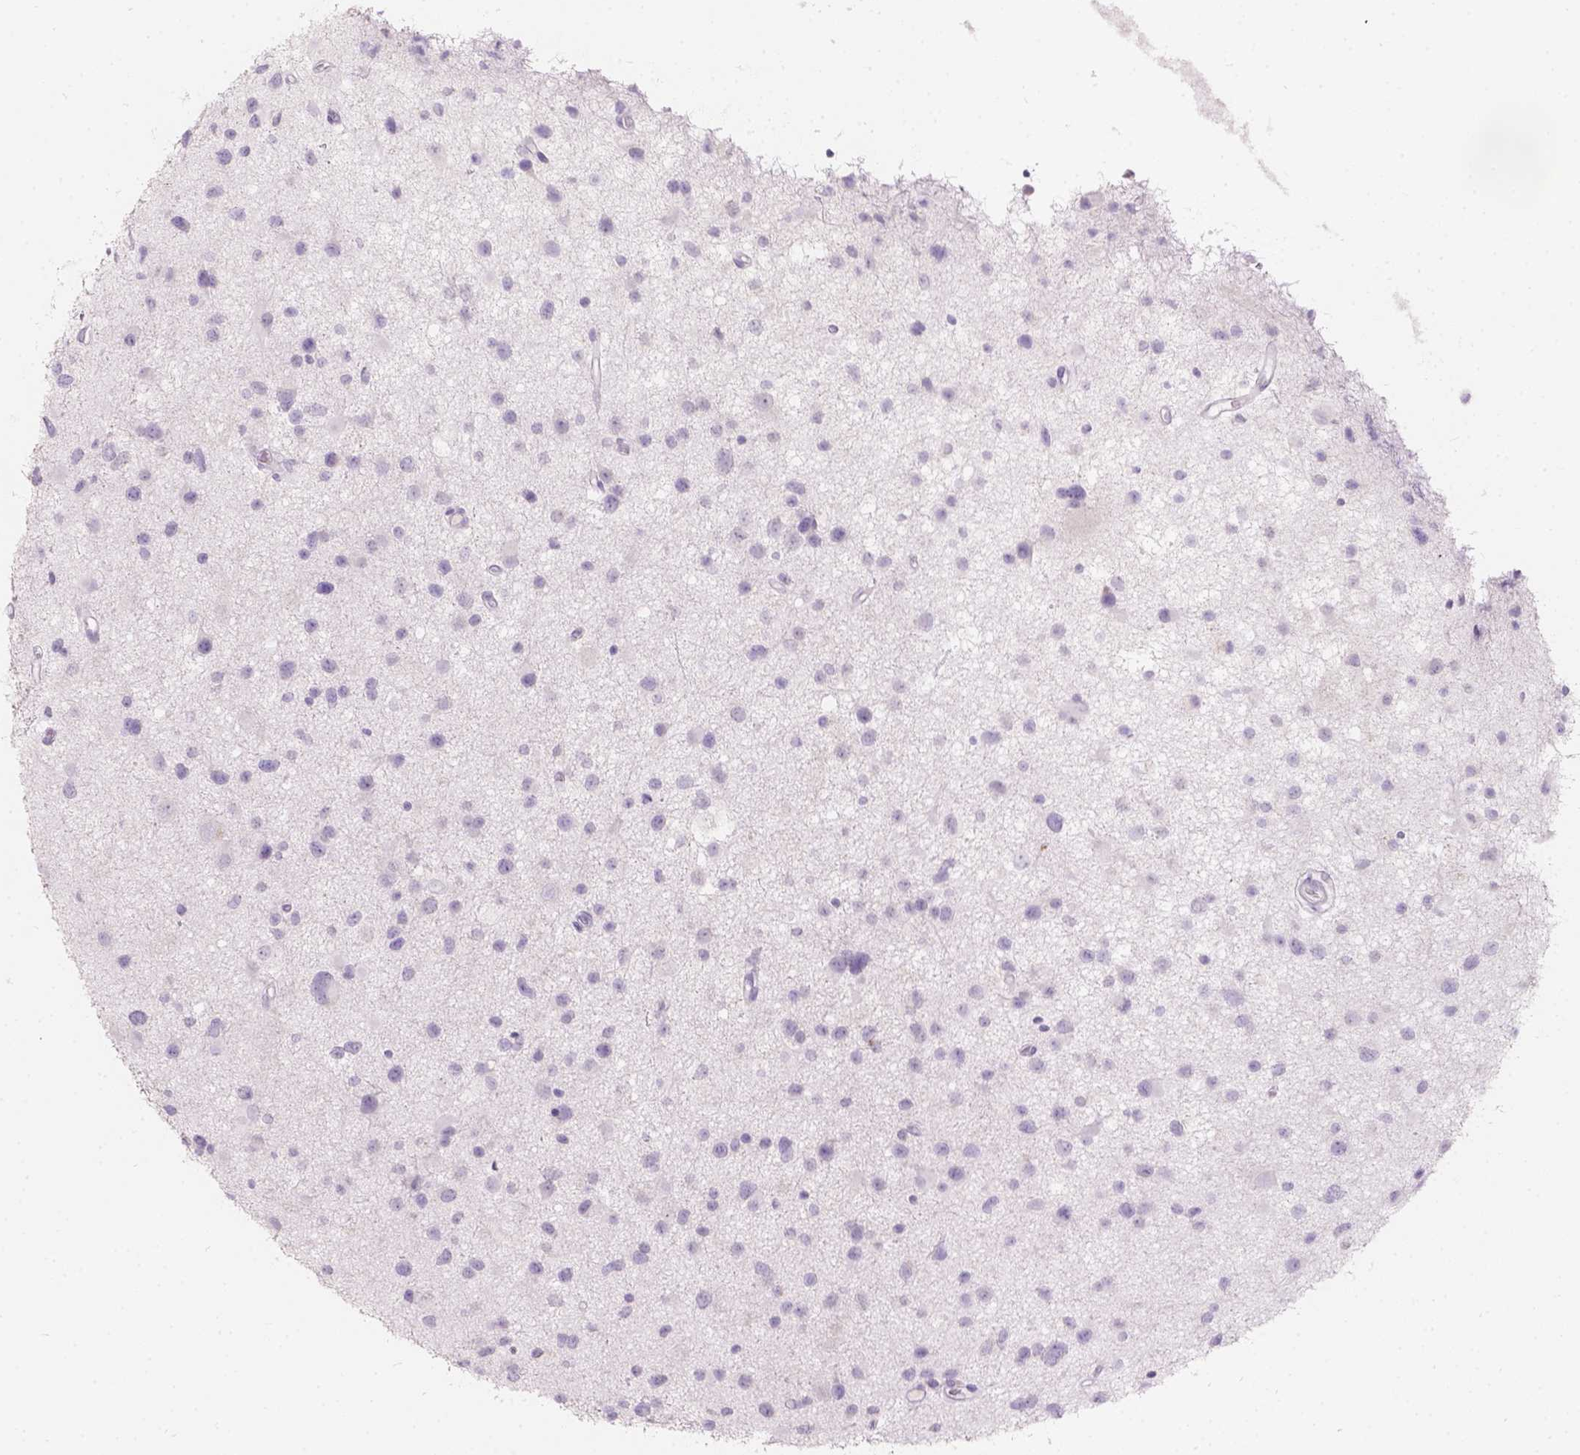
{"staining": {"intensity": "negative", "quantity": "none", "location": "none"}, "tissue": "glioma", "cell_type": "Tumor cells", "image_type": "cancer", "snomed": [{"axis": "morphology", "description": "Glioma, malignant, Low grade"}, {"axis": "topography", "description": "Brain"}], "caption": "Human low-grade glioma (malignant) stained for a protein using immunohistochemistry demonstrates no expression in tumor cells.", "gene": "HTN3", "patient": {"sex": "female", "age": 32}}